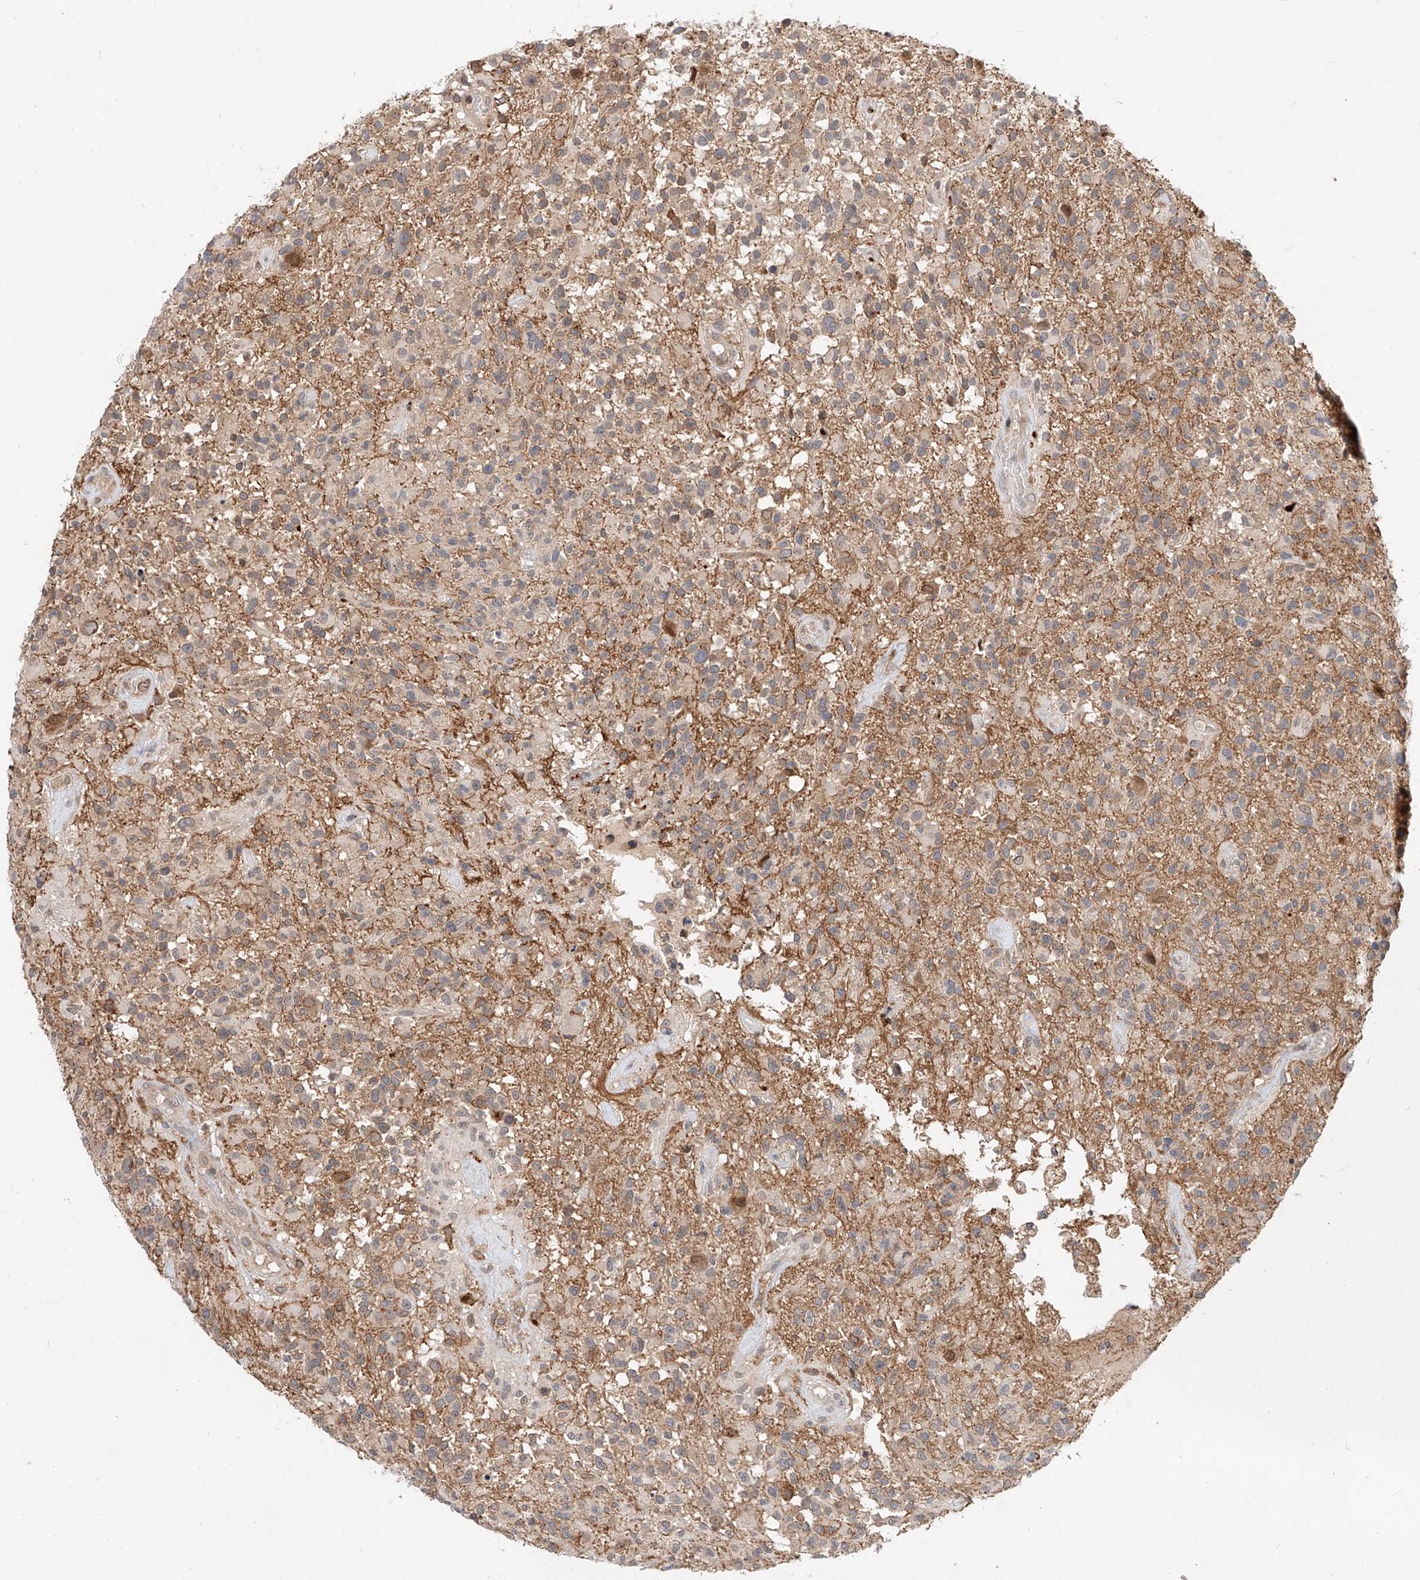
{"staining": {"intensity": "negative", "quantity": "none", "location": "none"}, "tissue": "glioma", "cell_type": "Tumor cells", "image_type": "cancer", "snomed": [{"axis": "morphology", "description": "Glioma, malignant, High grade"}, {"axis": "morphology", "description": "Glioblastoma, NOS"}, {"axis": "topography", "description": "Brain"}], "caption": "Immunohistochemistry (IHC) of human glioblastoma shows no staining in tumor cells.", "gene": "DIRAS3", "patient": {"sex": "male", "age": 60}}